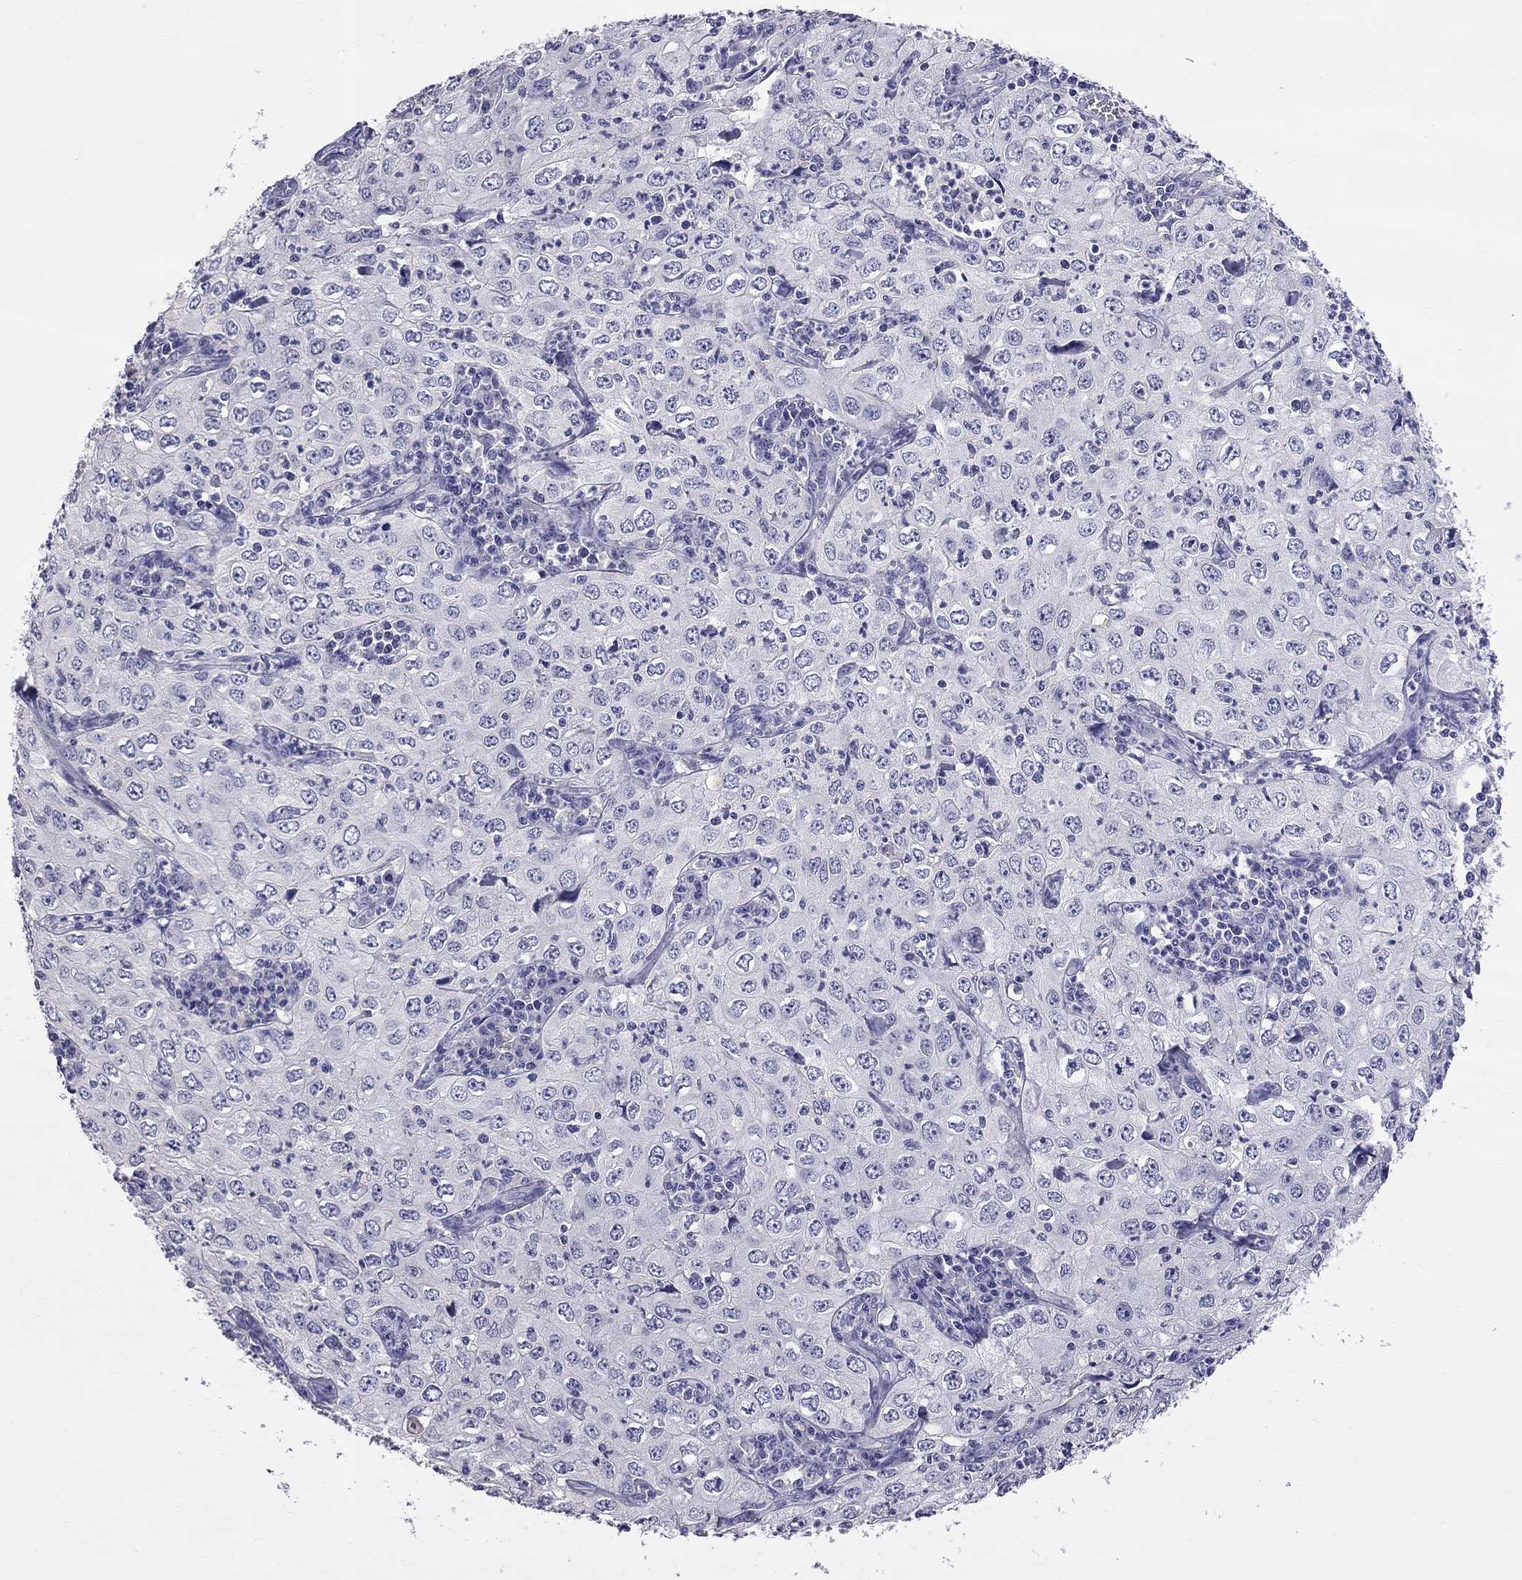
{"staining": {"intensity": "negative", "quantity": "none", "location": "none"}, "tissue": "cervical cancer", "cell_type": "Tumor cells", "image_type": "cancer", "snomed": [{"axis": "morphology", "description": "Squamous cell carcinoma, NOS"}, {"axis": "topography", "description": "Cervix"}], "caption": "High magnification brightfield microscopy of cervical squamous cell carcinoma stained with DAB (3,3'-diaminobenzidine) (brown) and counterstained with hematoxylin (blue): tumor cells show no significant staining. (DAB IHC with hematoxylin counter stain).", "gene": "CFAP91", "patient": {"sex": "female", "age": 24}}